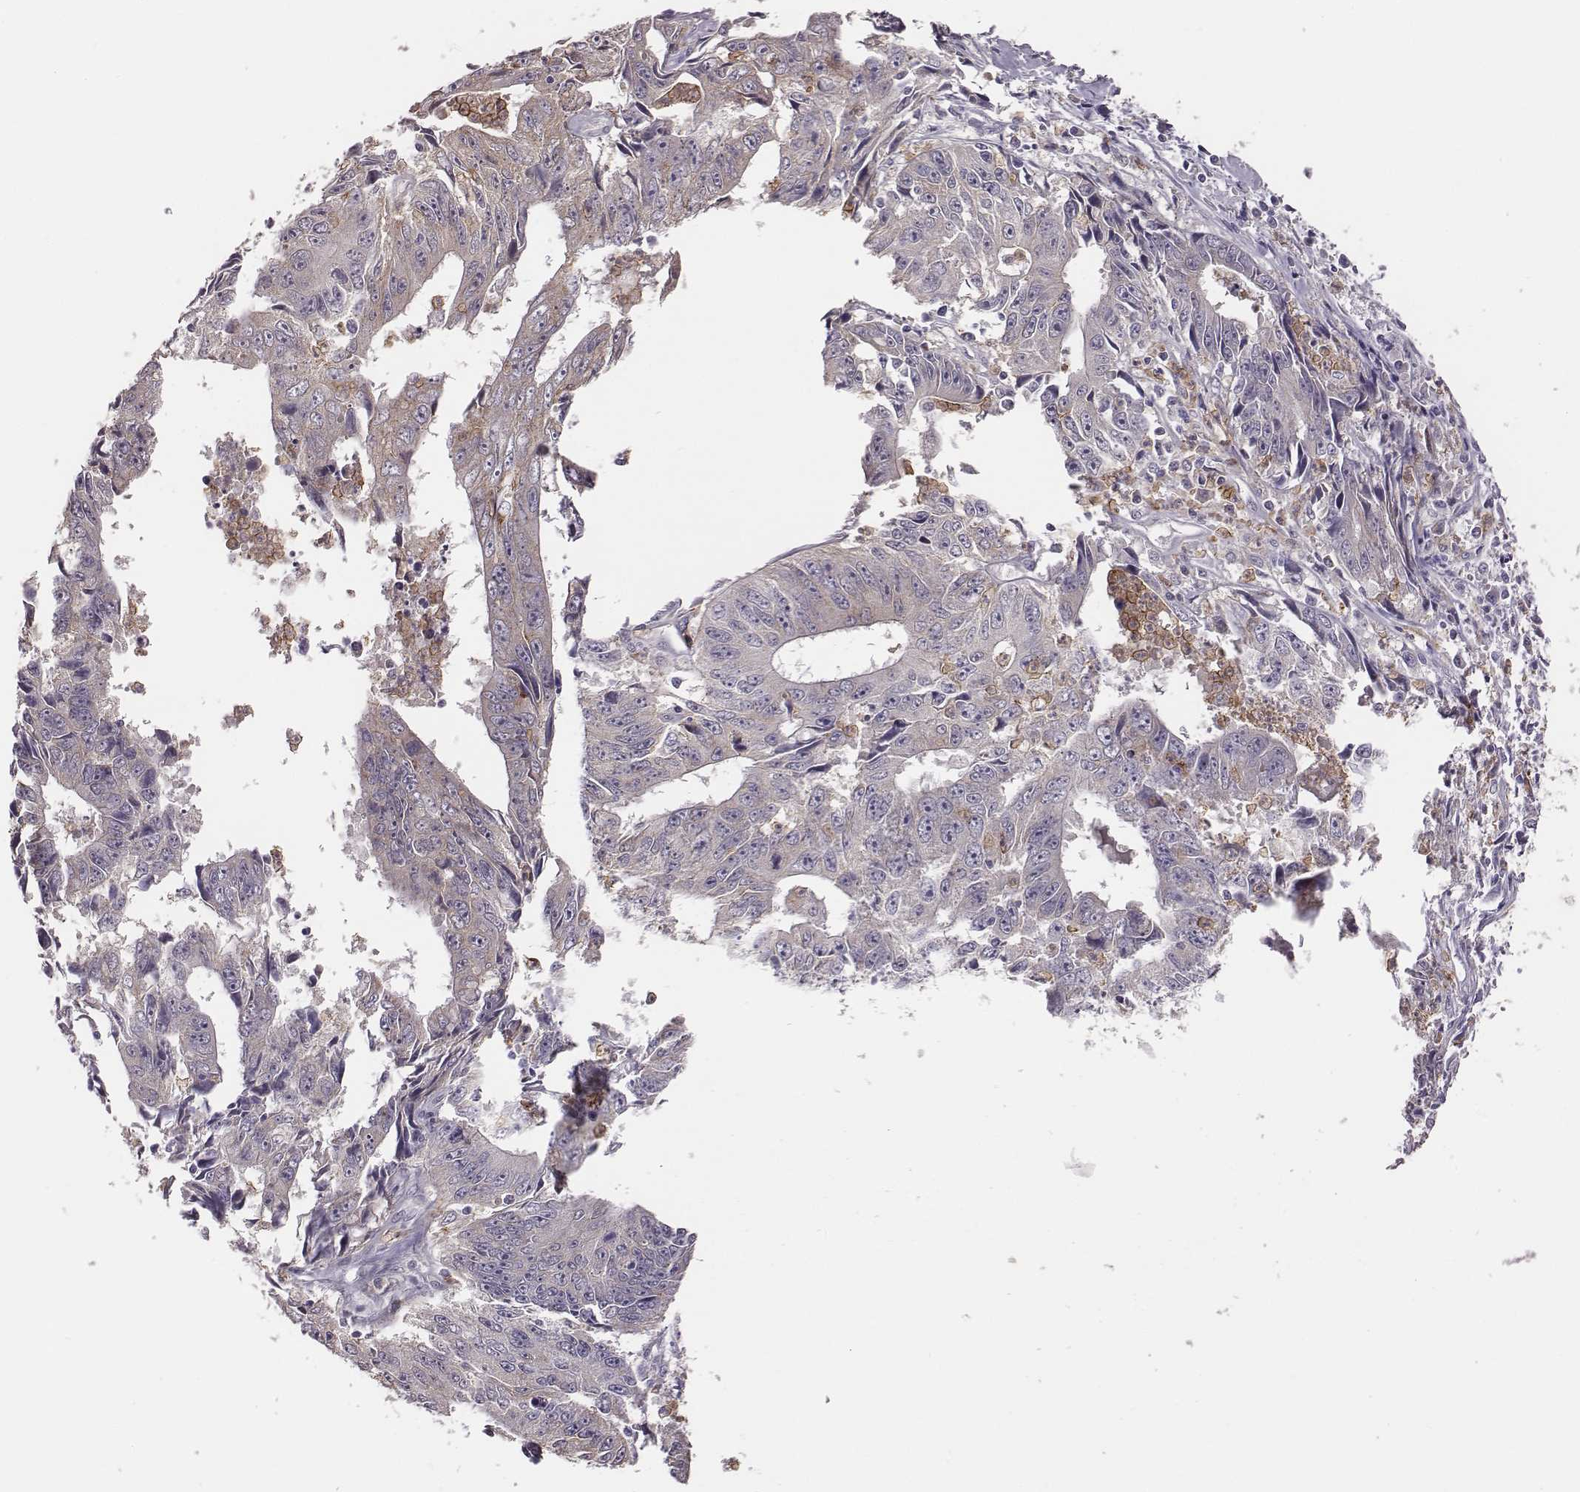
{"staining": {"intensity": "negative", "quantity": "none", "location": "none"}, "tissue": "liver cancer", "cell_type": "Tumor cells", "image_type": "cancer", "snomed": [{"axis": "morphology", "description": "Cholangiocarcinoma"}, {"axis": "topography", "description": "Liver"}], "caption": "There is no significant positivity in tumor cells of liver cancer.", "gene": "KMO", "patient": {"sex": "male", "age": 65}}